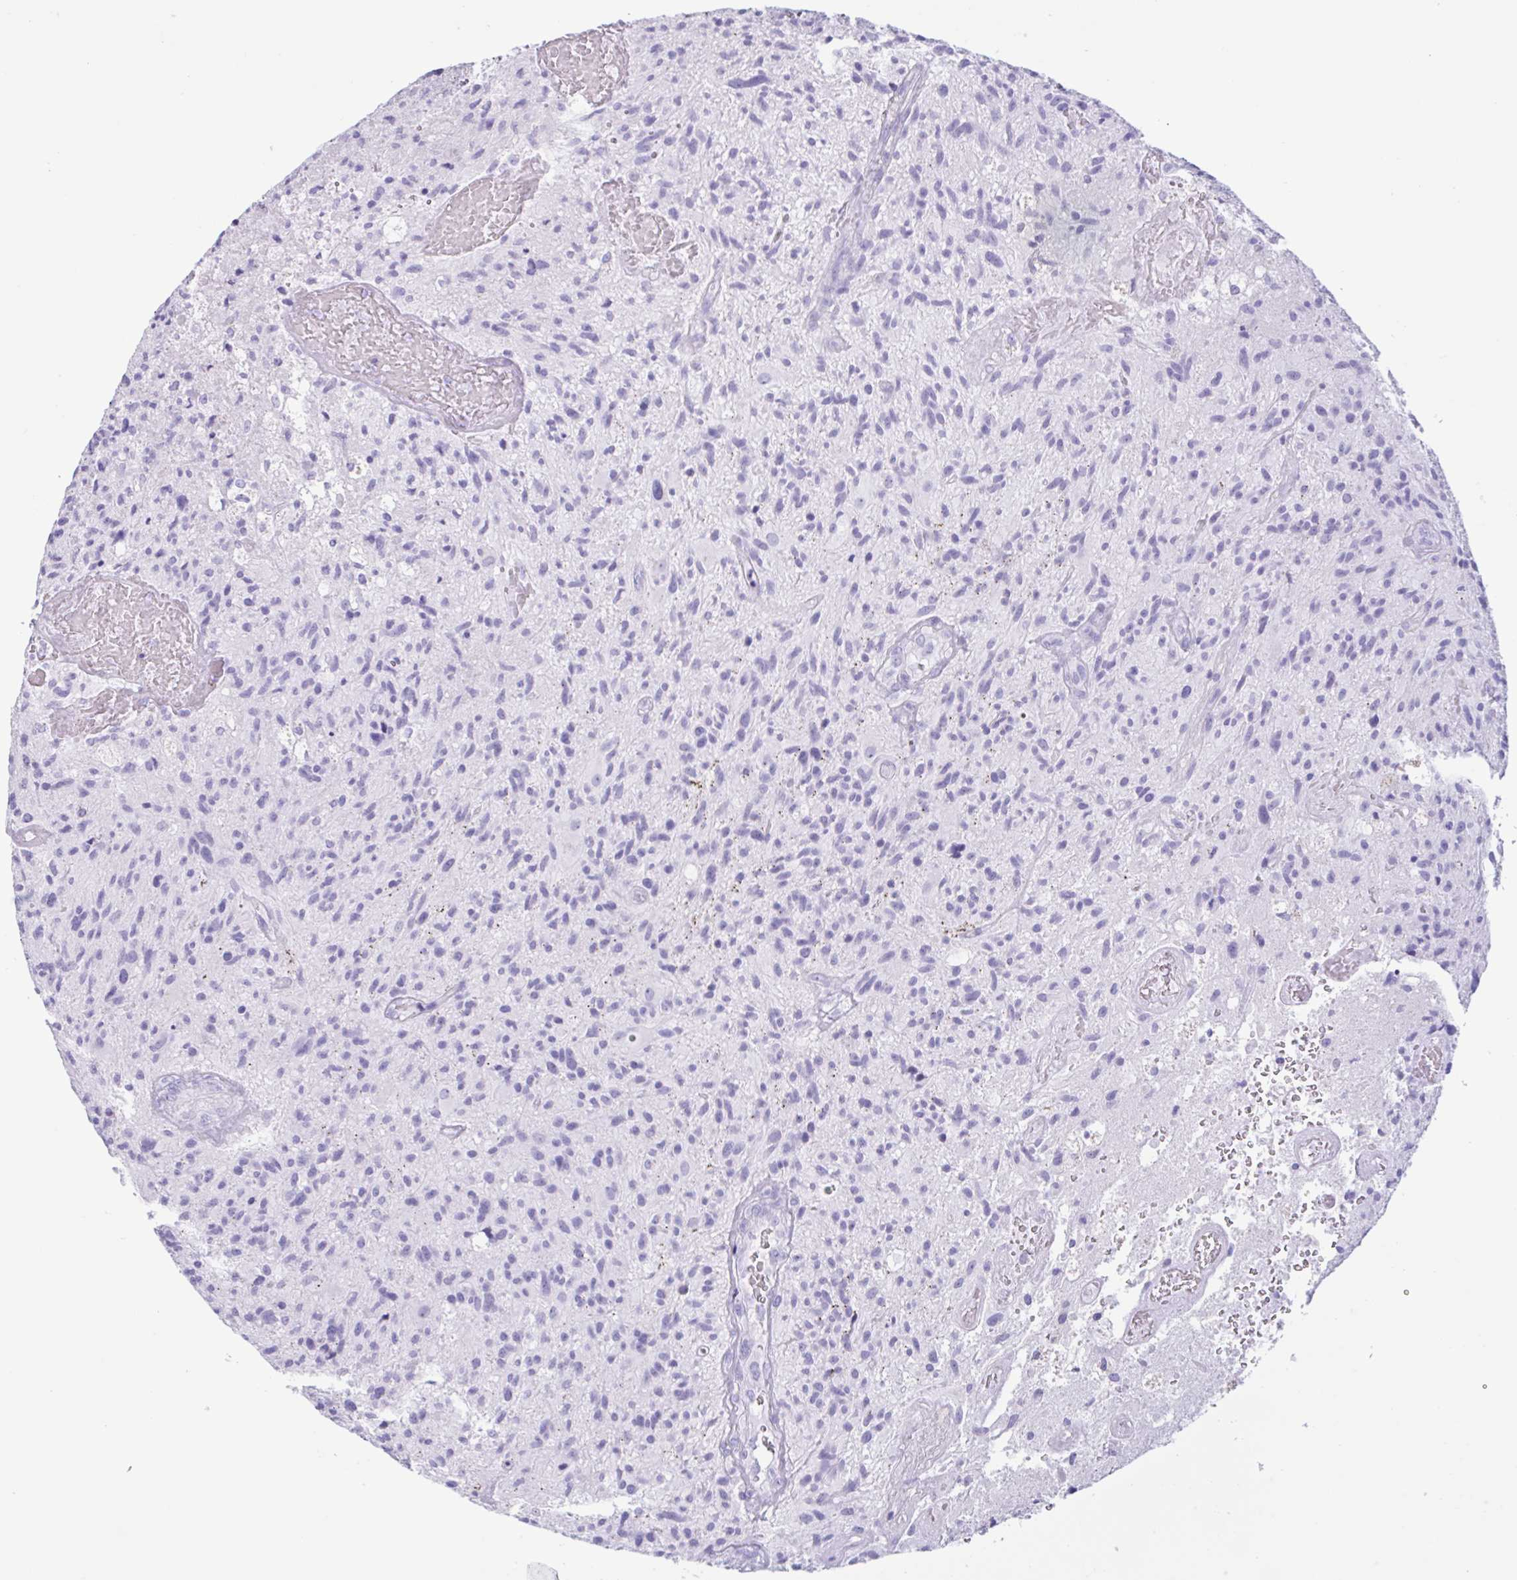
{"staining": {"intensity": "negative", "quantity": "none", "location": "none"}, "tissue": "glioma", "cell_type": "Tumor cells", "image_type": "cancer", "snomed": [{"axis": "morphology", "description": "Glioma, malignant, High grade"}, {"axis": "topography", "description": "Brain"}], "caption": "Tumor cells are negative for brown protein staining in malignant high-grade glioma.", "gene": "MRGPRG", "patient": {"sex": "female", "age": 70}}